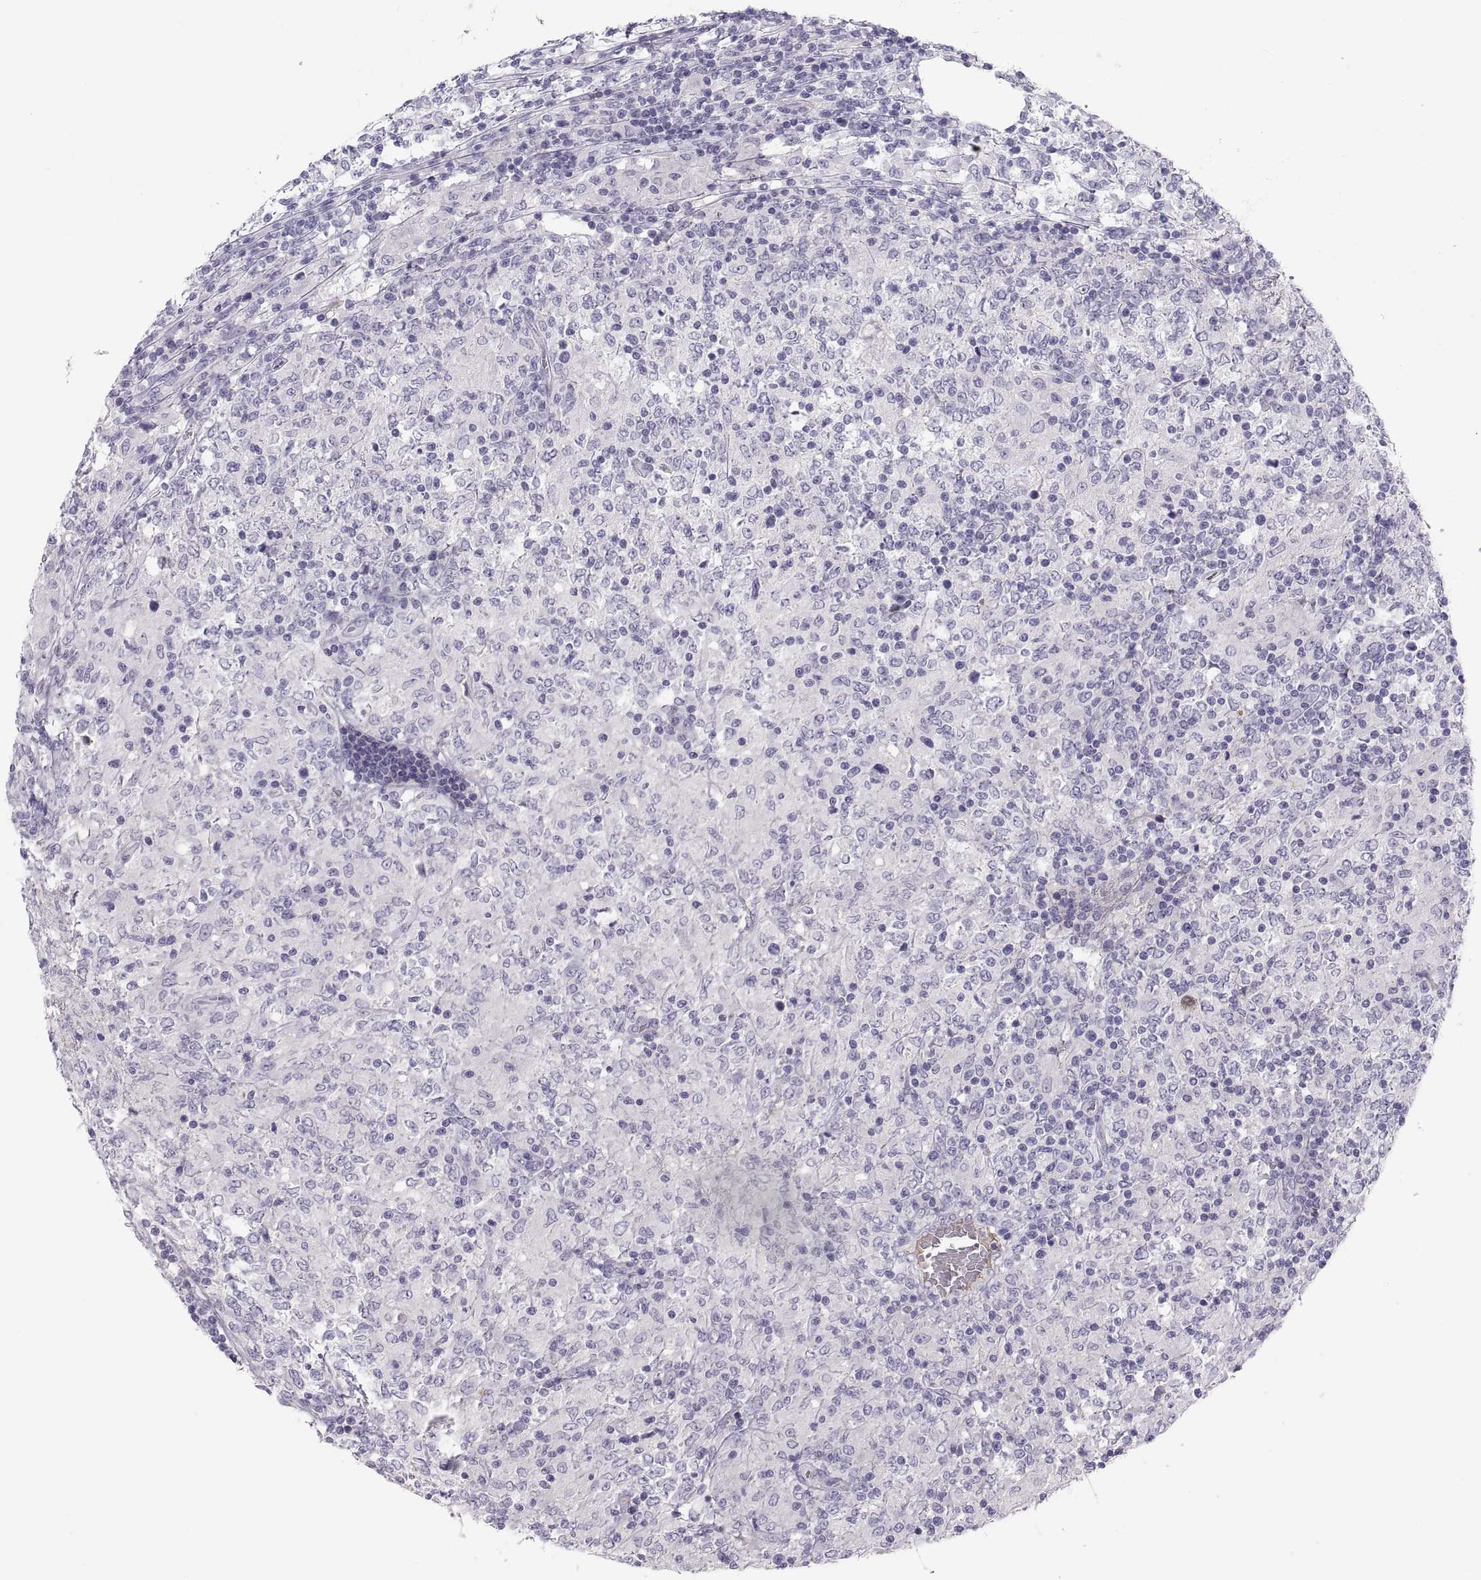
{"staining": {"intensity": "negative", "quantity": "none", "location": "none"}, "tissue": "lymphoma", "cell_type": "Tumor cells", "image_type": "cancer", "snomed": [{"axis": "morphology", "description": "Malignant lymphoma, non-Hodgkin's type, High grade"}, {"axis": "topography", "description": "Lymph node"}], "caption": "The micrograph exhibits no staining of tumor cells in lymphoma.", "gene": "MAGEB2", "patient": {"sex": "female", "age": 84}}